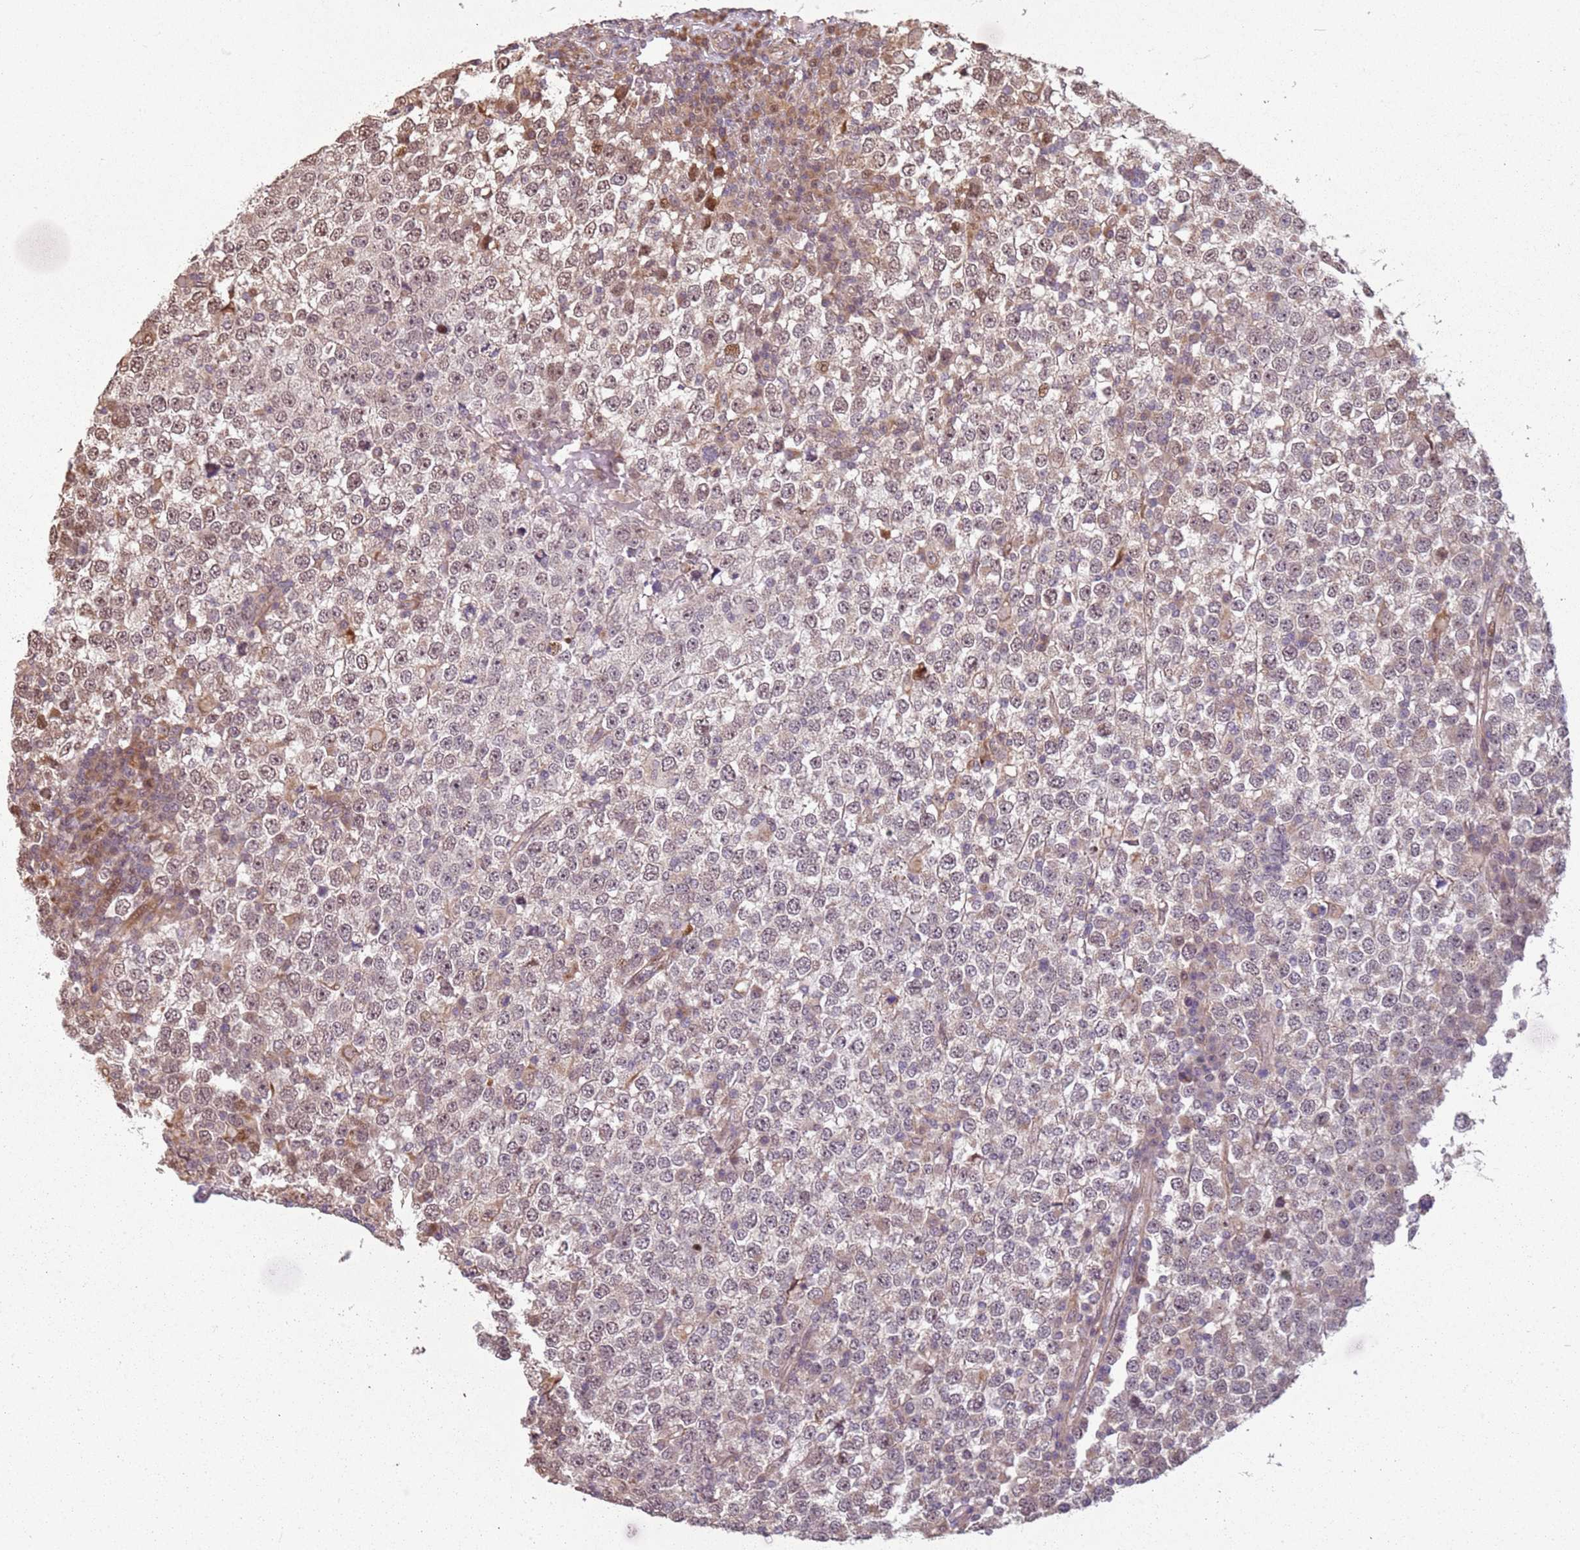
{"staining": {"intensity": "weak", "quantity": "25%-75%", "location": "nuclear"}, "tissue": "testis cancer", "cell_type": "Tumor cells", "image_type": "cancer", "snomed": [{"axis": "morphology", "description": "Seminoma, NOS"}, {"axis": "topography", "description": "Testis"}], "caption": "IHC (DAB (3,3'-diaminobenzidine)) staining of testis cancer reveals weak nuclear protein positivity in approximately 25%-75% of tumor cells. (DAB IHC with brightfield microscopy, high magnification).", "gene": "CHURC1", "patient": {"sex": "male", "age": 65}}